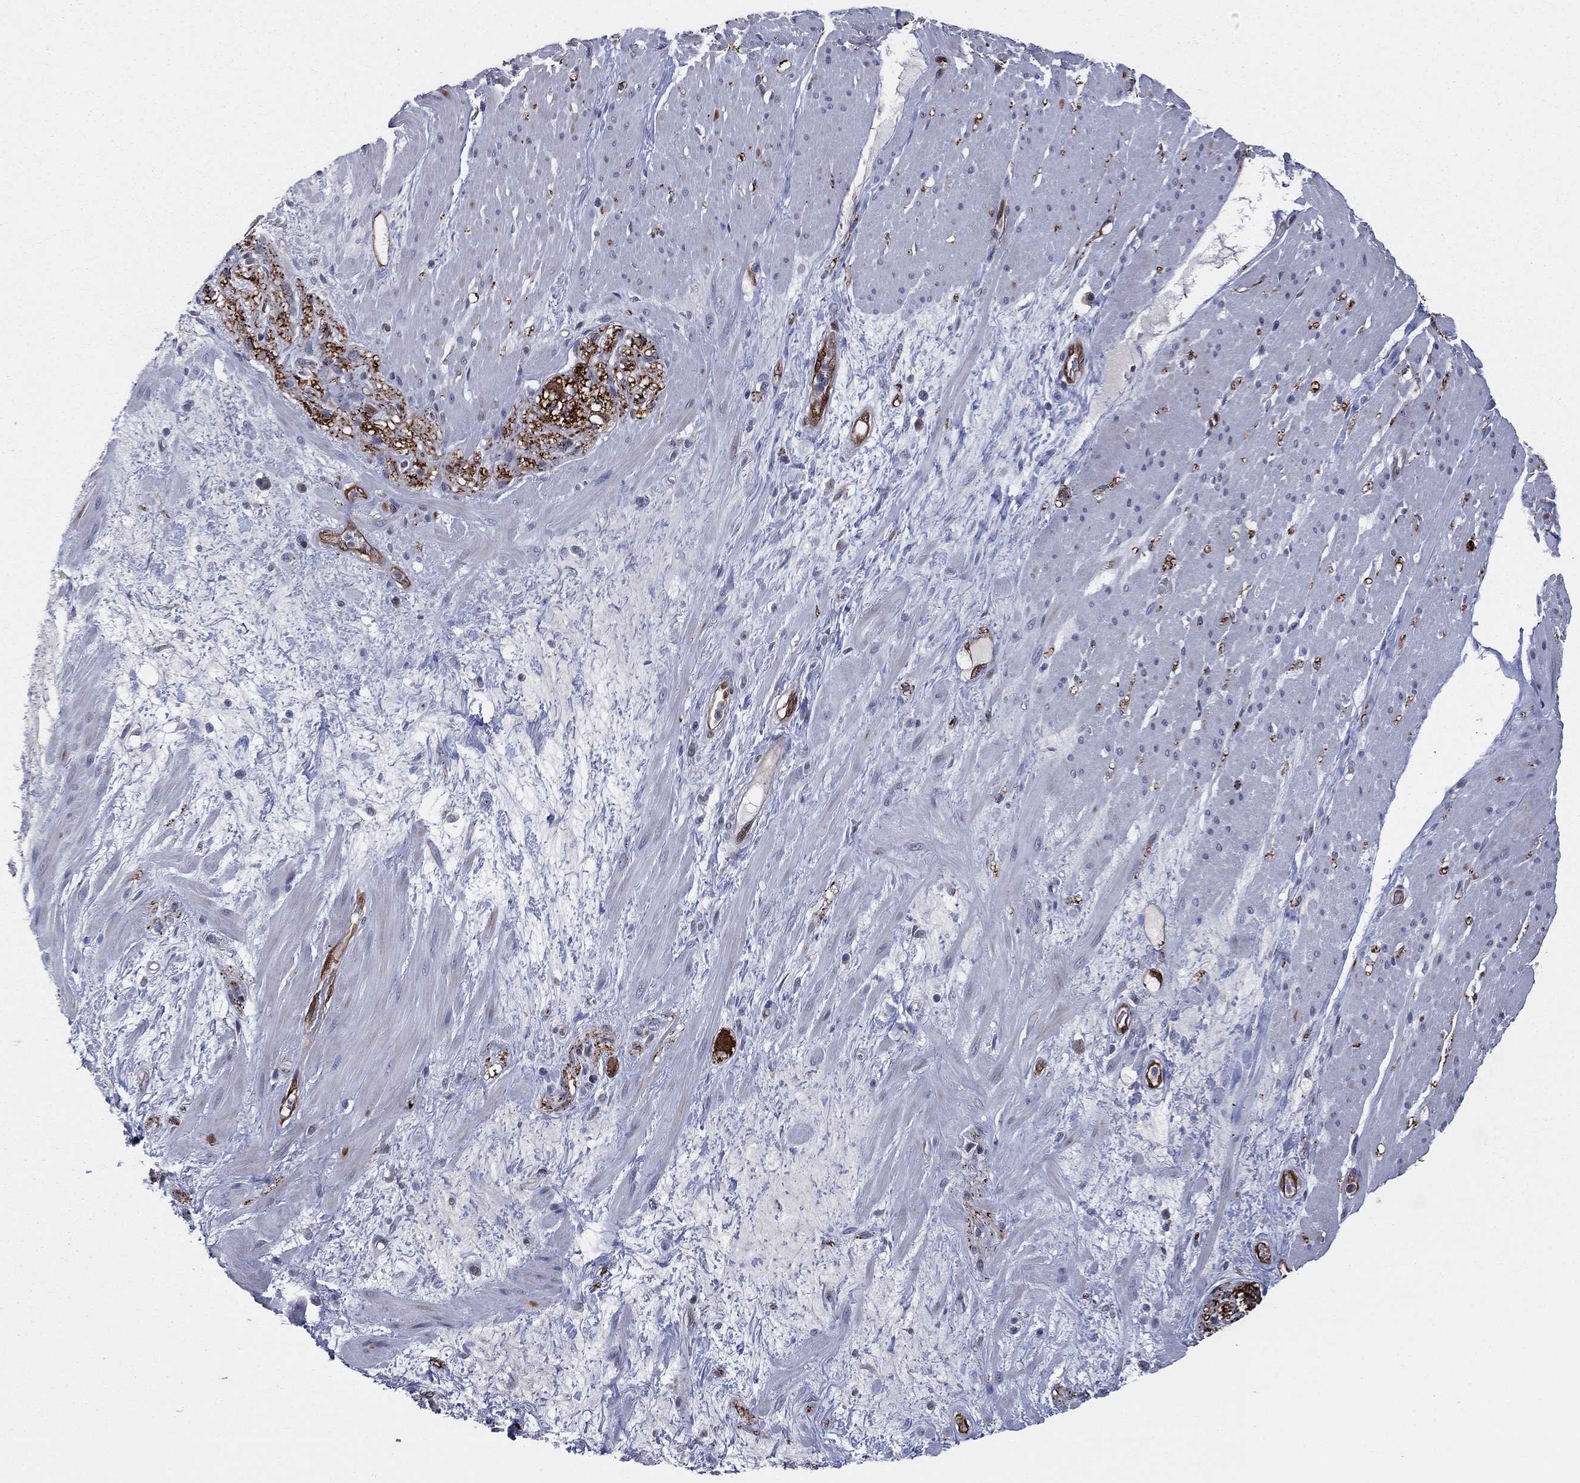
{"staining": {"intensity": "moderate", "quantity": "<25%", "location": "cytoplasmic/membranous"}, "tissue": "smooth muscle", "cell_type": "Smooth muscle cells", "image_type": "normal", "snomed": [{"axis": "morphology", "description": "Normal tissue, NOS"}, {"axis": "topography", "description": "Soft tissue"}, {"axis": "topography", "description": "Smooth muscle"}], "caption": "Smooth muscle cells exhibit low levels of moderate cytoplasmic/membranous positivity in about <25% of cells in unremarkable human smooth muscle. Using DAB (3,3'-diaminobenzidine) (brown) and hematoxylin (blue) stains, captured at high magnification using brightfield microscopy.", "gene": "SNCG", "patient": {"sex": "male", "age": 72}}